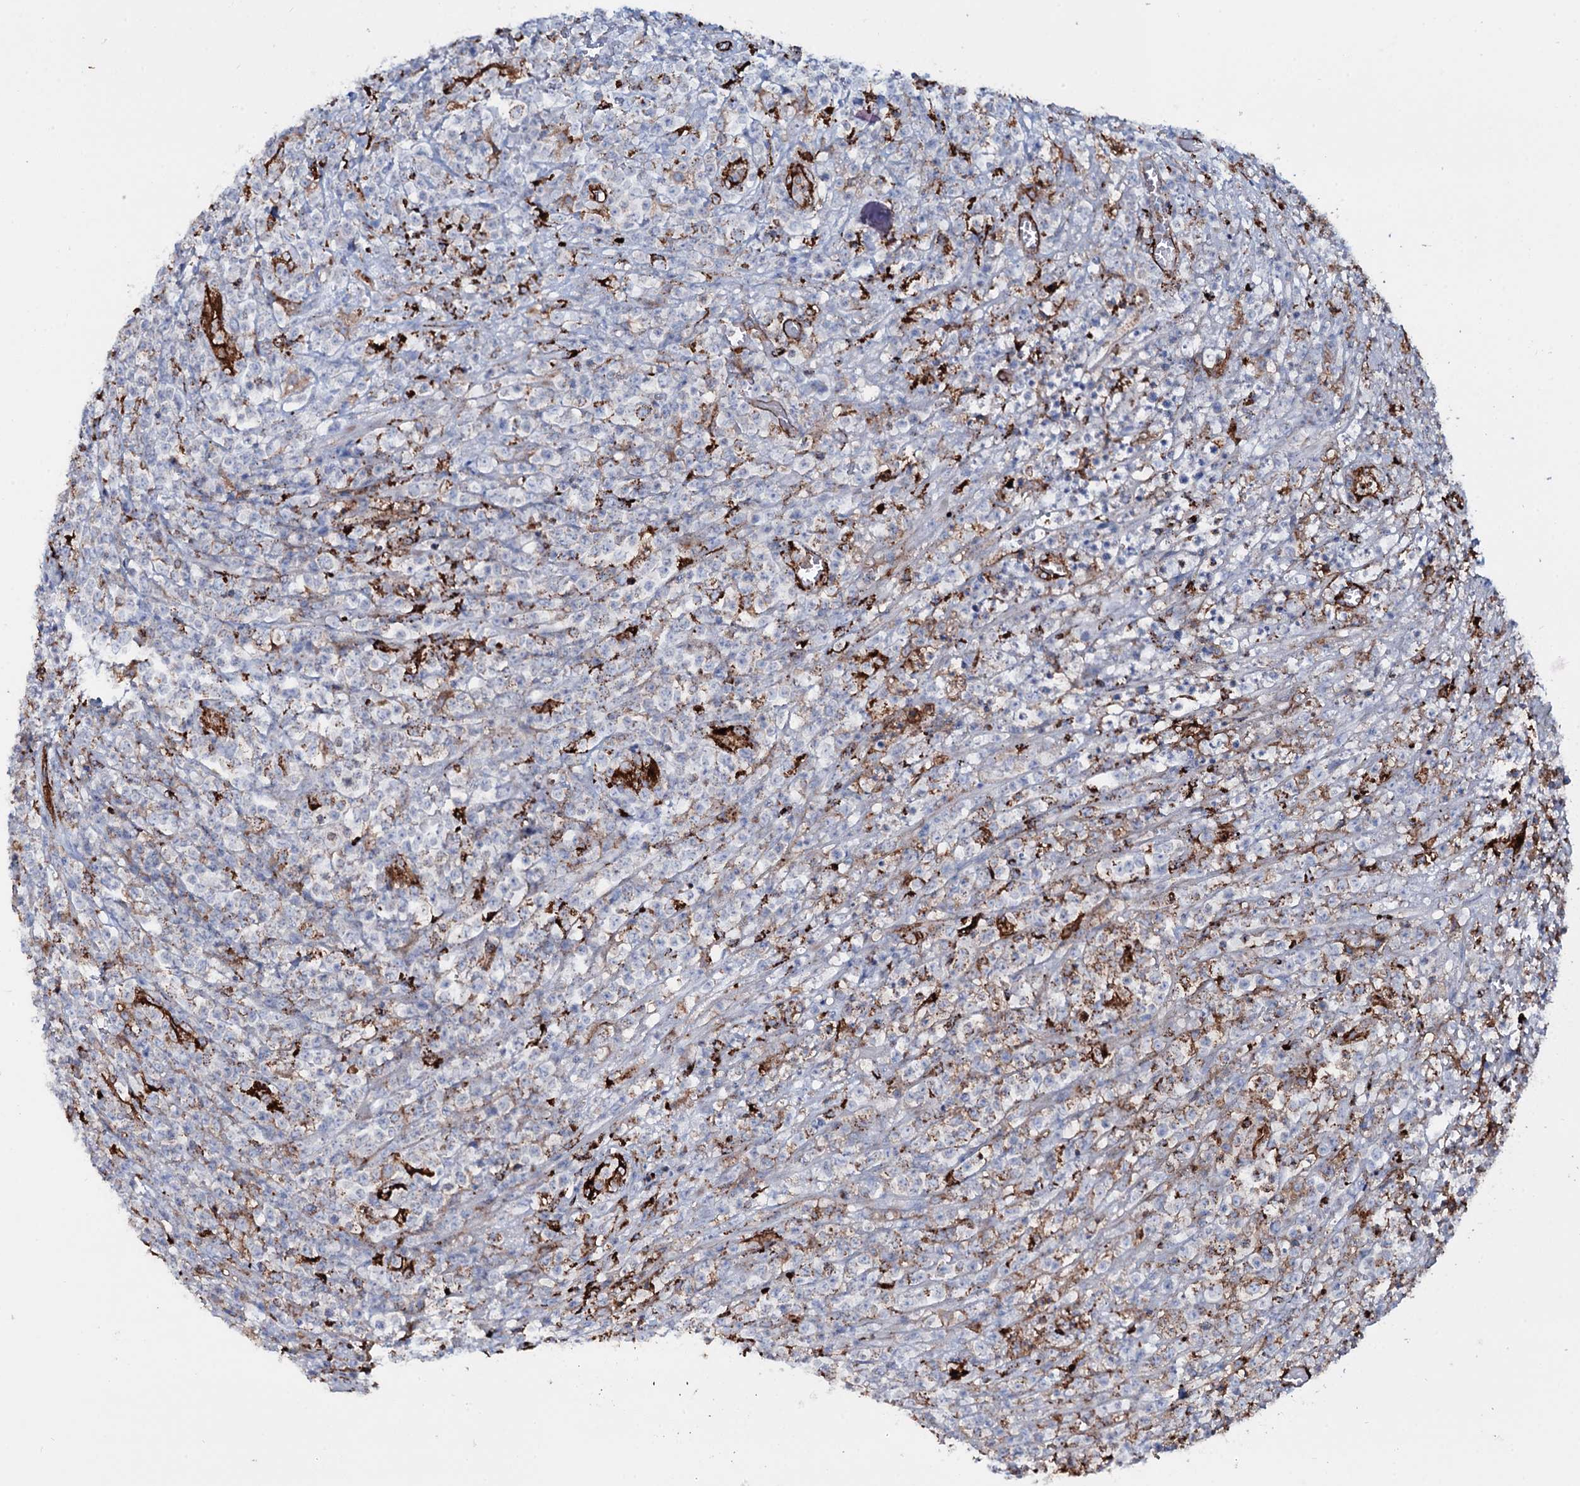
{"staining": {"intensity": "negative", "quantity": "none", "location": "none"}, "tissue": "lymphoma", "cell_type": "Tumor cells", "image_type": "cancer", "snomed": [{"axis": "morphology", "description": "Malignant lymphoma, non-Hodgkin's type, High grade"}, {"axis": "topography", "description": "Colon"}], "caption": "DAB immunohistochemical staining of human malignant lymphoma, non-Hodgkin's type (high-grade) reveals no significant positivity in tumor cells.", "gene": "OSBPL2", "patient": {"sex": "female", "age": 53}}